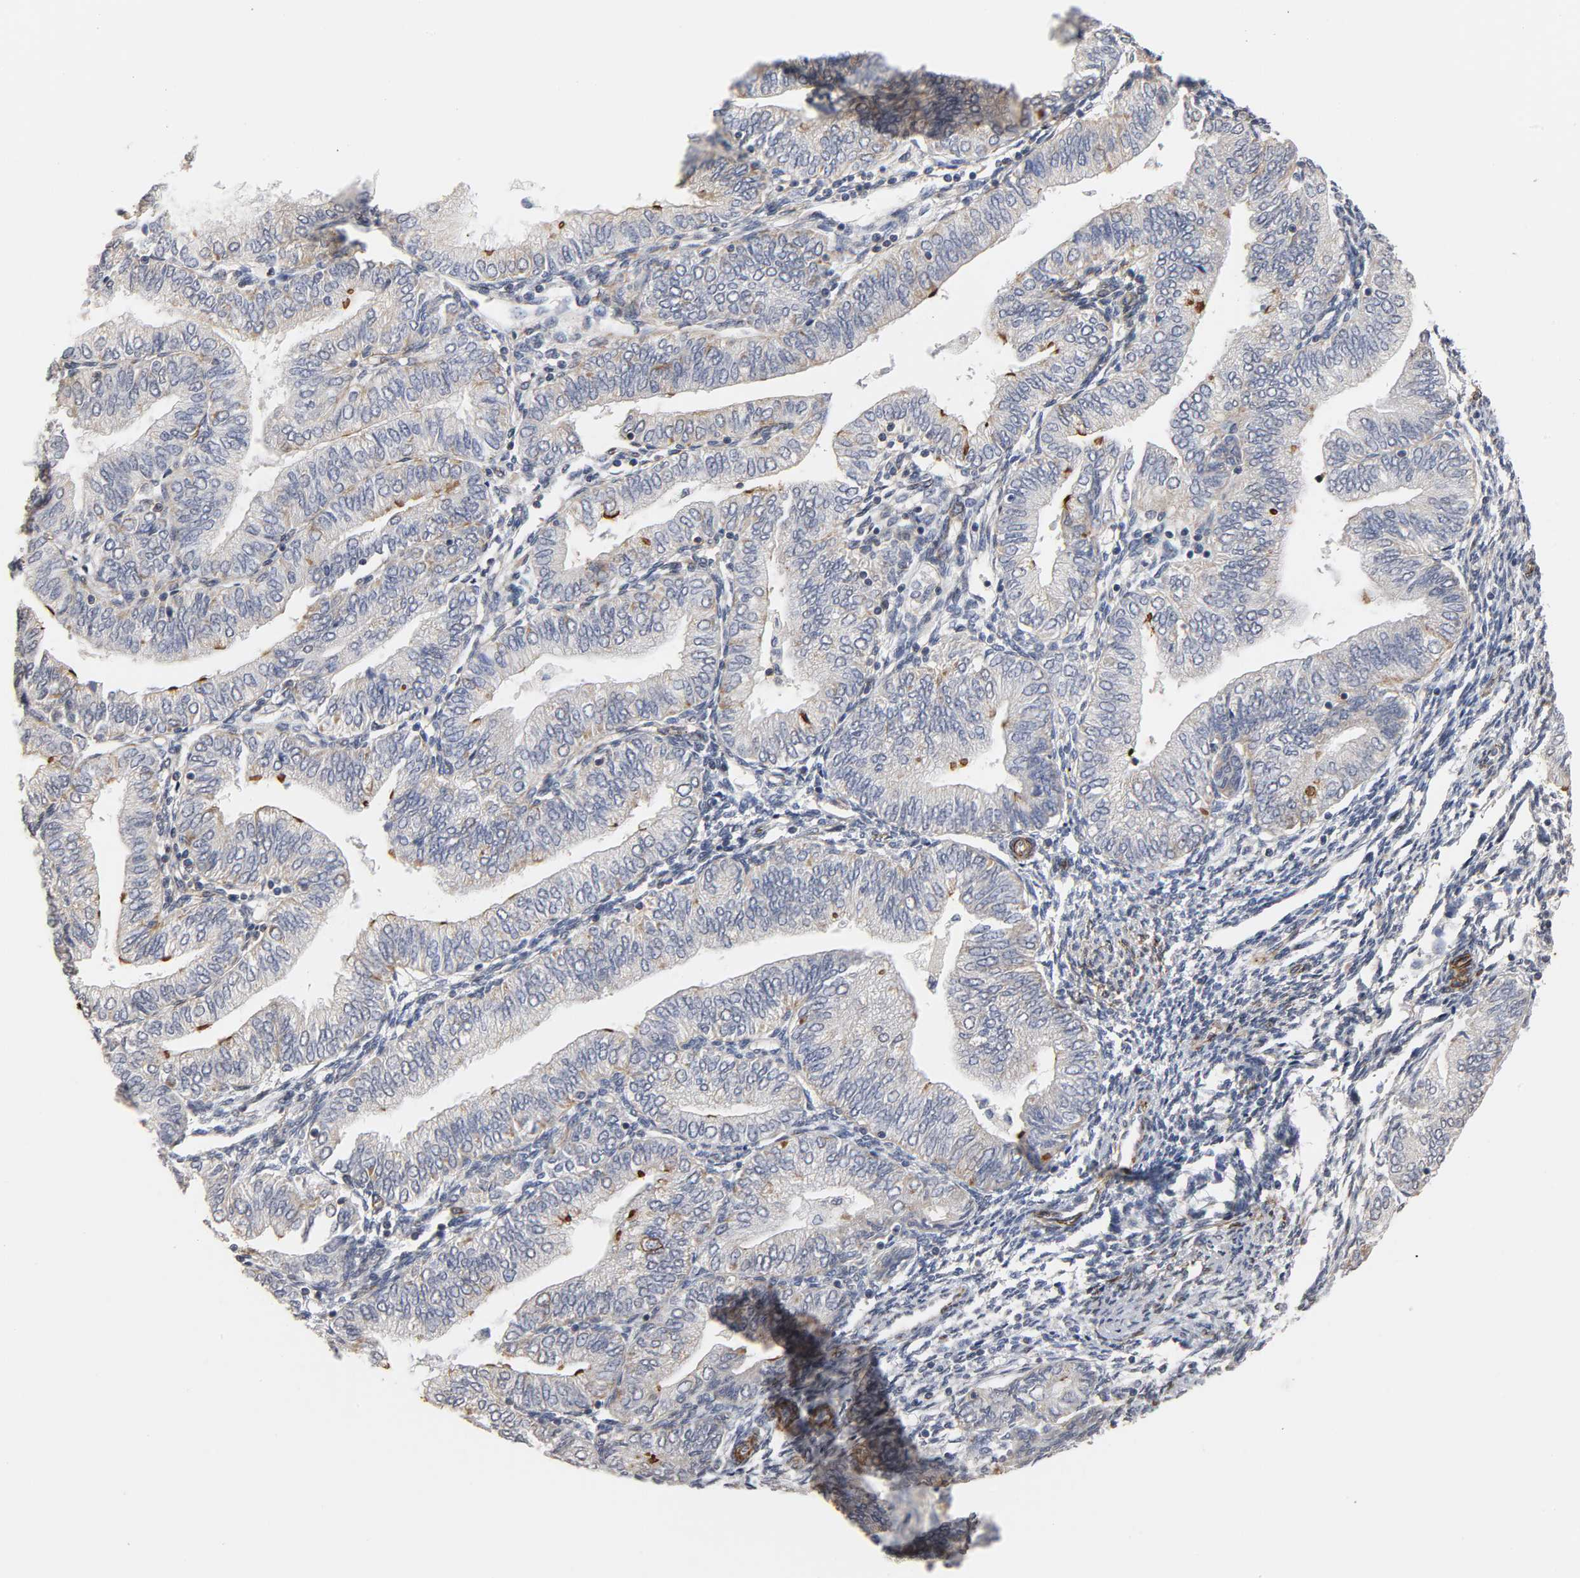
{"staining": {"intensity": "negative", "quantity": "none", "location": "none"}, "tissue": "endometrial cancer", "cell_type": "Tumor cells", "image_type": "cancer", "snomed": [{"axis": "morphology", "description": "Adenocarcinoma, NOS"}, {"axis": "topography", "description": "Endometrium"}], "caption": "Tumor cells are negative for brown protein staining in endometrial adenocarcinoma.", "gene": "GNG2", "patient": {"sex": "female", "age": 51}}